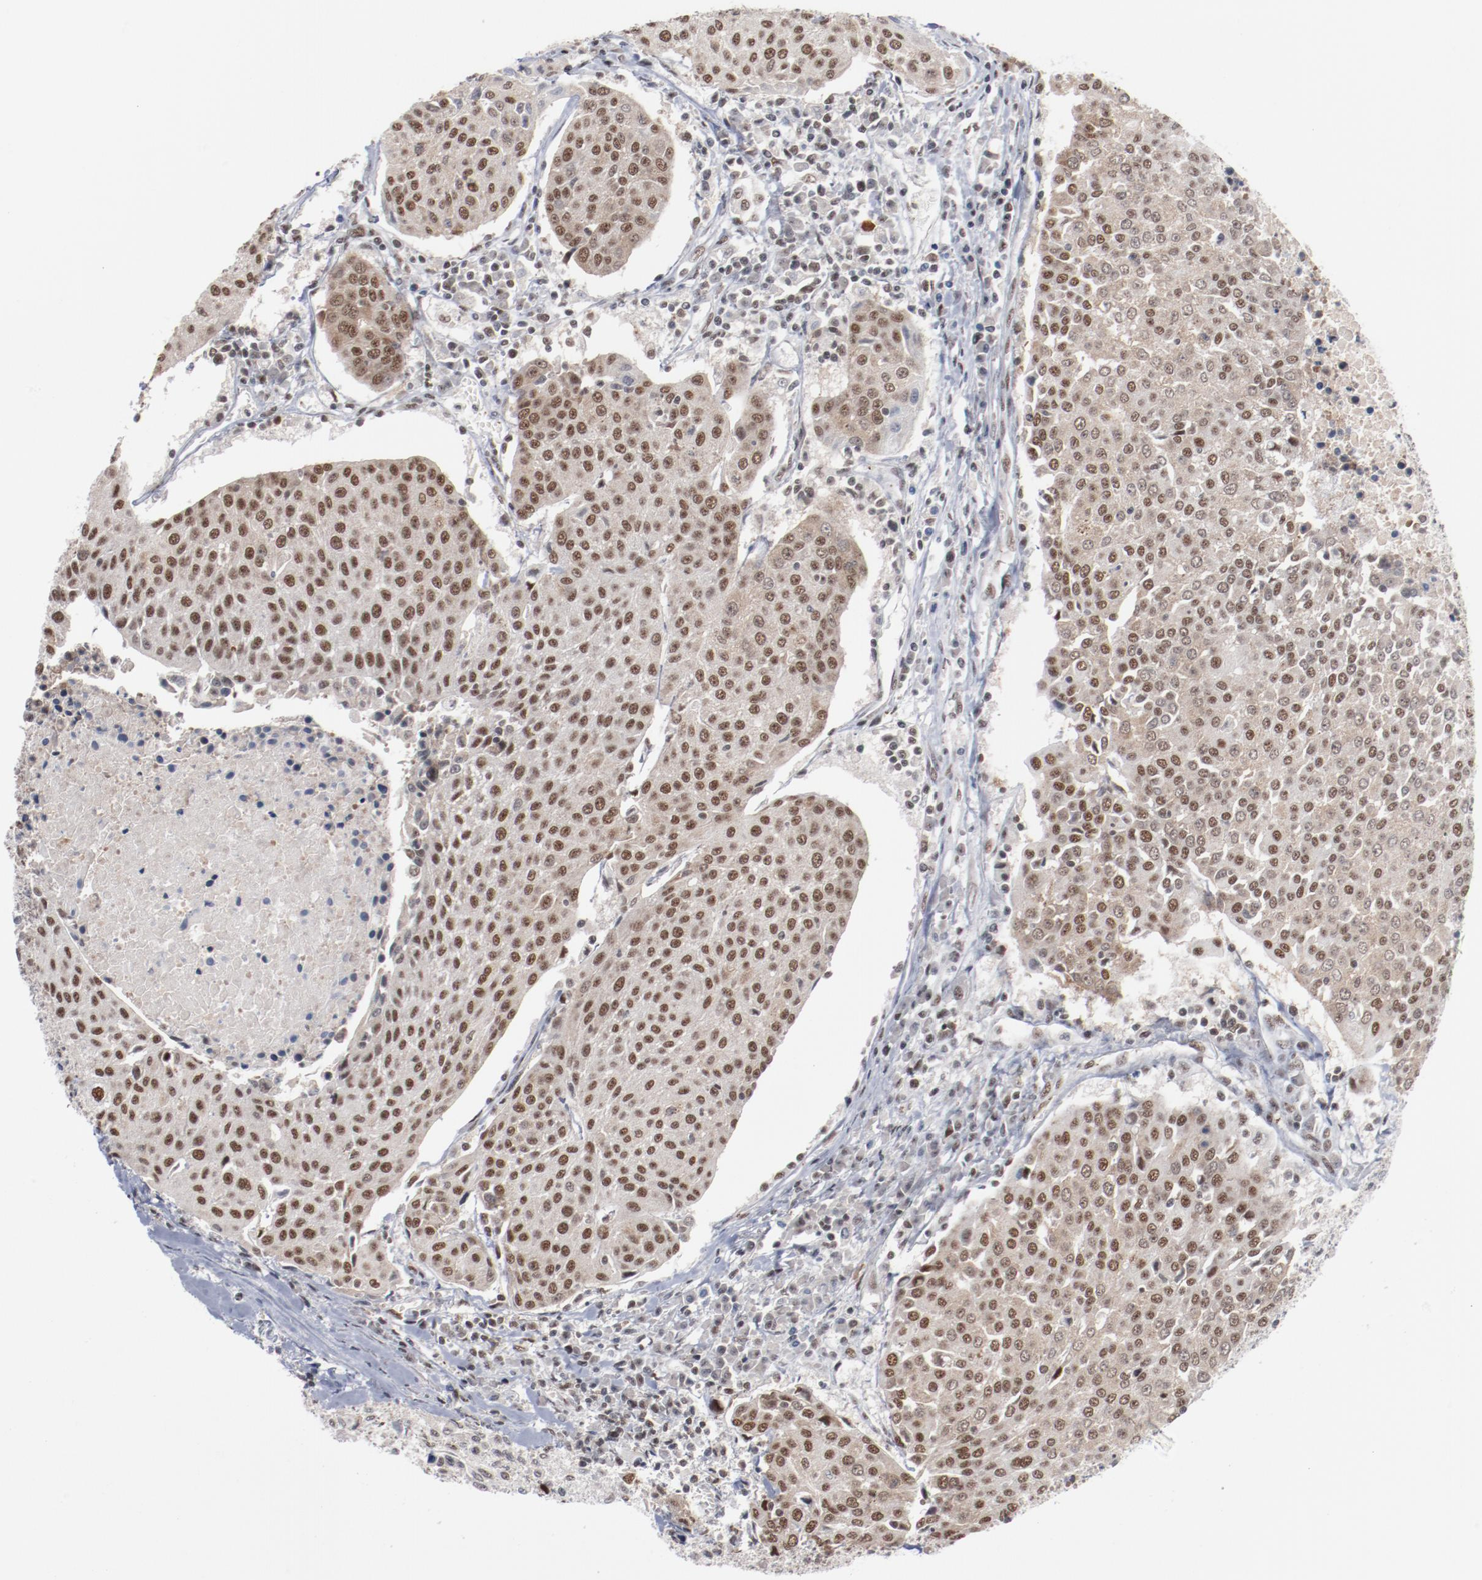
{"staining": {"intensity": "moderate", "quantity": ">75%", "location": "cytoplasmic/membranous,nuclear"}, "tissue": "urothelial cancer", "cell_type": "Tumor cells", "image_type": "cancer", "snomed": [{"axis": "morphology", "description": "Urothelial carcinoma, High grade"}, {"axis": "topography", "description": "Urinary bladder"}], "caption": "Immunohistochemical staining of urothelial carcinoma (high-grade) reveals medium levels of moderate cytoplasmic/membranous and nuclear staining in approximately >75% of tumor cells. The staining was performed using DAB (3,3'-diaminobenzidine) to visualize the protein expression in brown, while the nuclei were stained in blue with hematoxylin (Magnification: 20x).", "gene": "BUB3", "patient": {"sex": "female", "age": 85}}